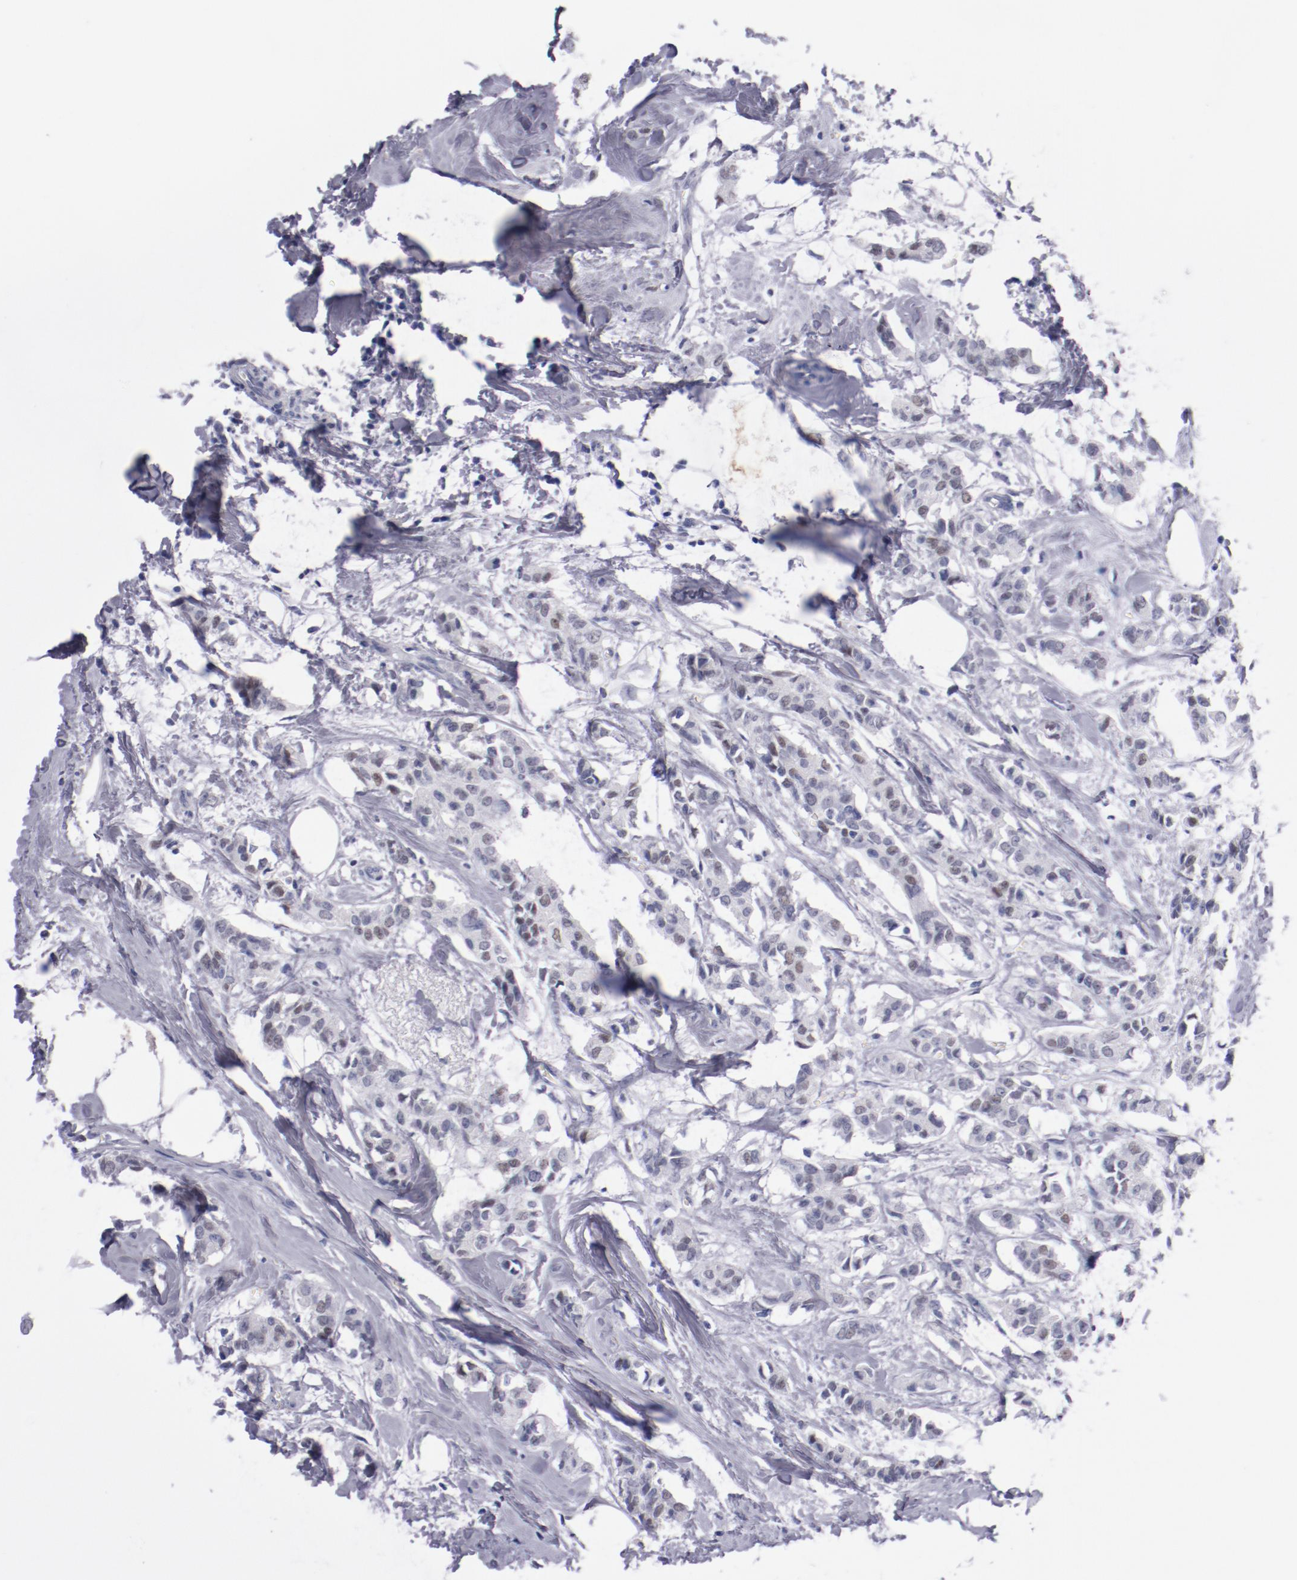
{"staining": {"intensity": "weak", "quantity": "<25%", "location": "nuclear"}, "tissue": "breast cancer", "cell_type": "Tumor cells", "image_type": "cancer", "snomed": [{"axis": "morphology", "description": "Duct carcinoma"}, {"axis": "topography", "description": "Breast"}], "caption": "Immunohistochemistry of breast invasive ductal carcinoma displays no expression in tumor cells.", "gene": "HNF1B", "patient": {"sex": "female", "age": 84}}